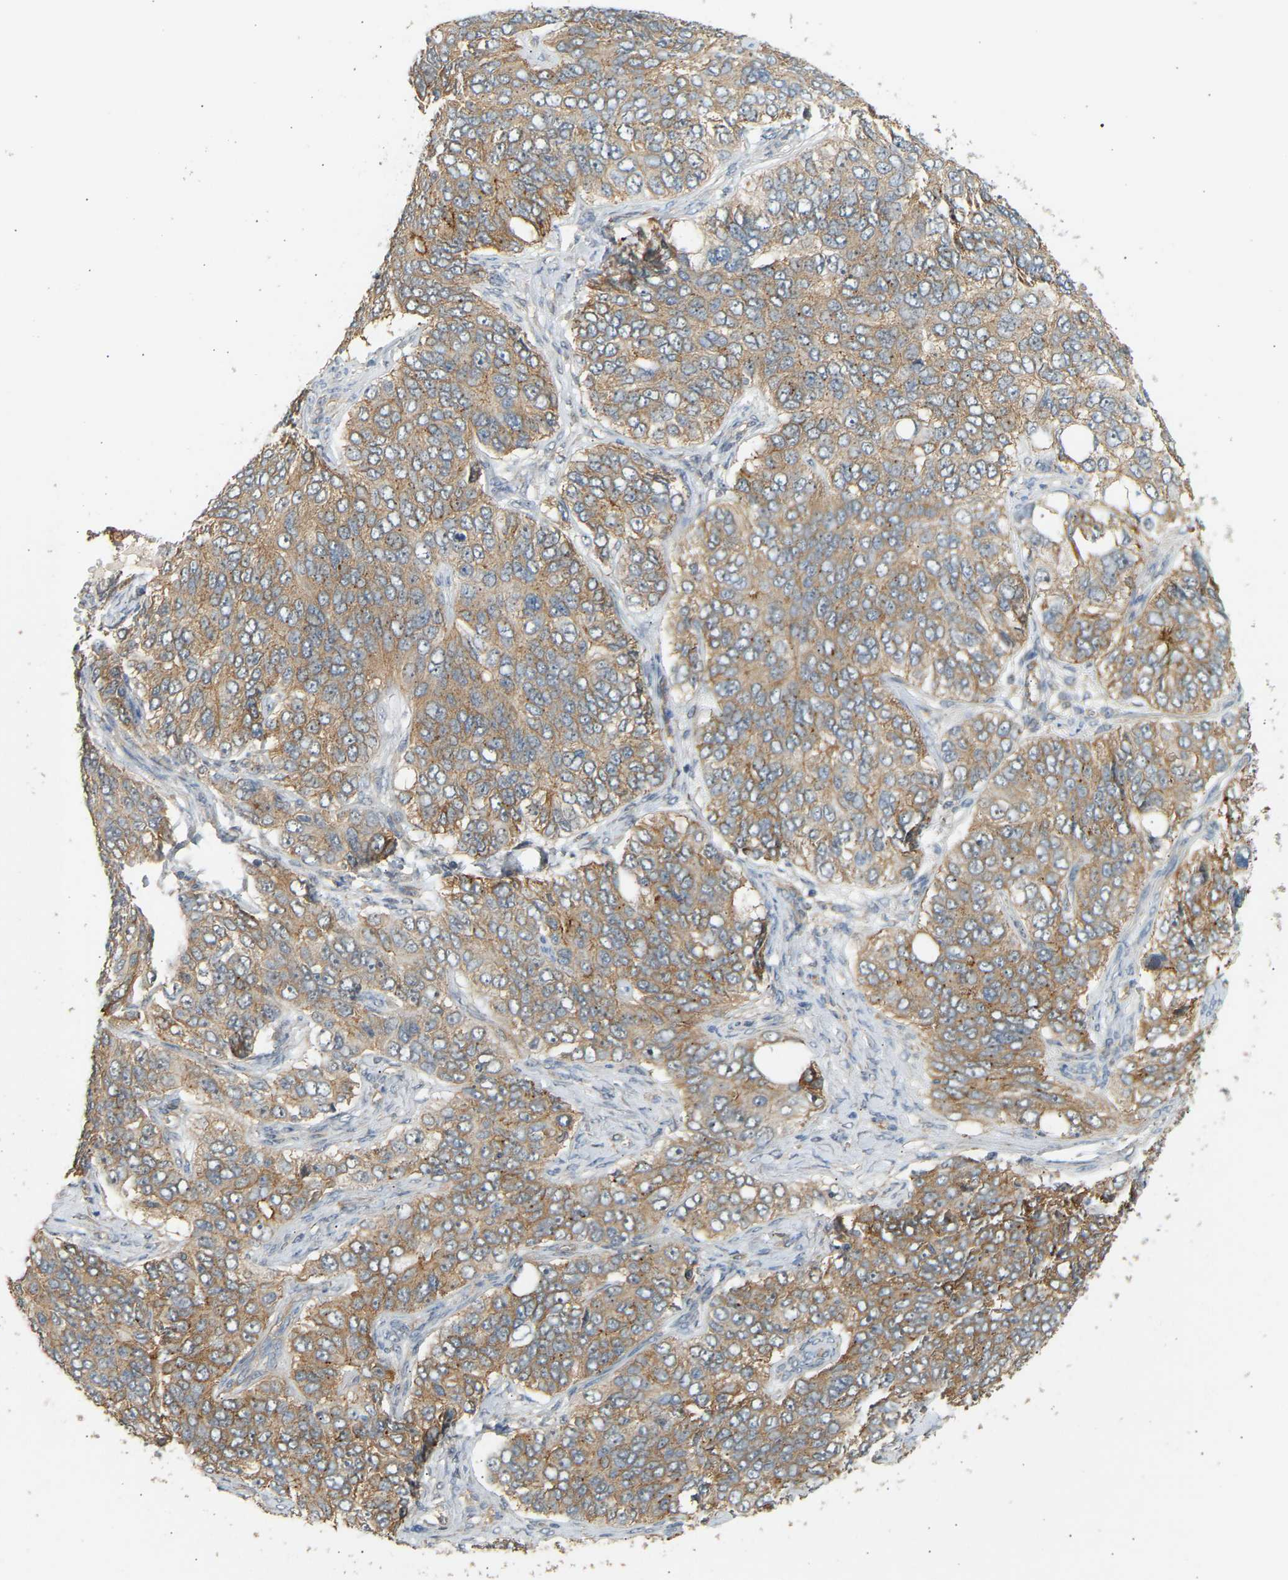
{"staining": {"intensity": "weak", "quantity": ">75%", "location": "cytoplasmic/membranous"}, "tissue": "ovarian cancer", "cell_type": "Tumor cells", "image_type": "cancer", "snomed": [{"axis": "morphology", "description": "Carcinoma, endometroid"}, {"axis": "topography", "description": "Ovary"}], "caption": "High-power microscopy captured an immunohistochemistry (IHC) photomicrograph of ovarian cancer (endometroid carcinoma), revealing weak cytoplasmic/membranous staining in about >75% of tumor cells.", "gene": "RGL1", "patient": {"sex": "female", "age": 51}}